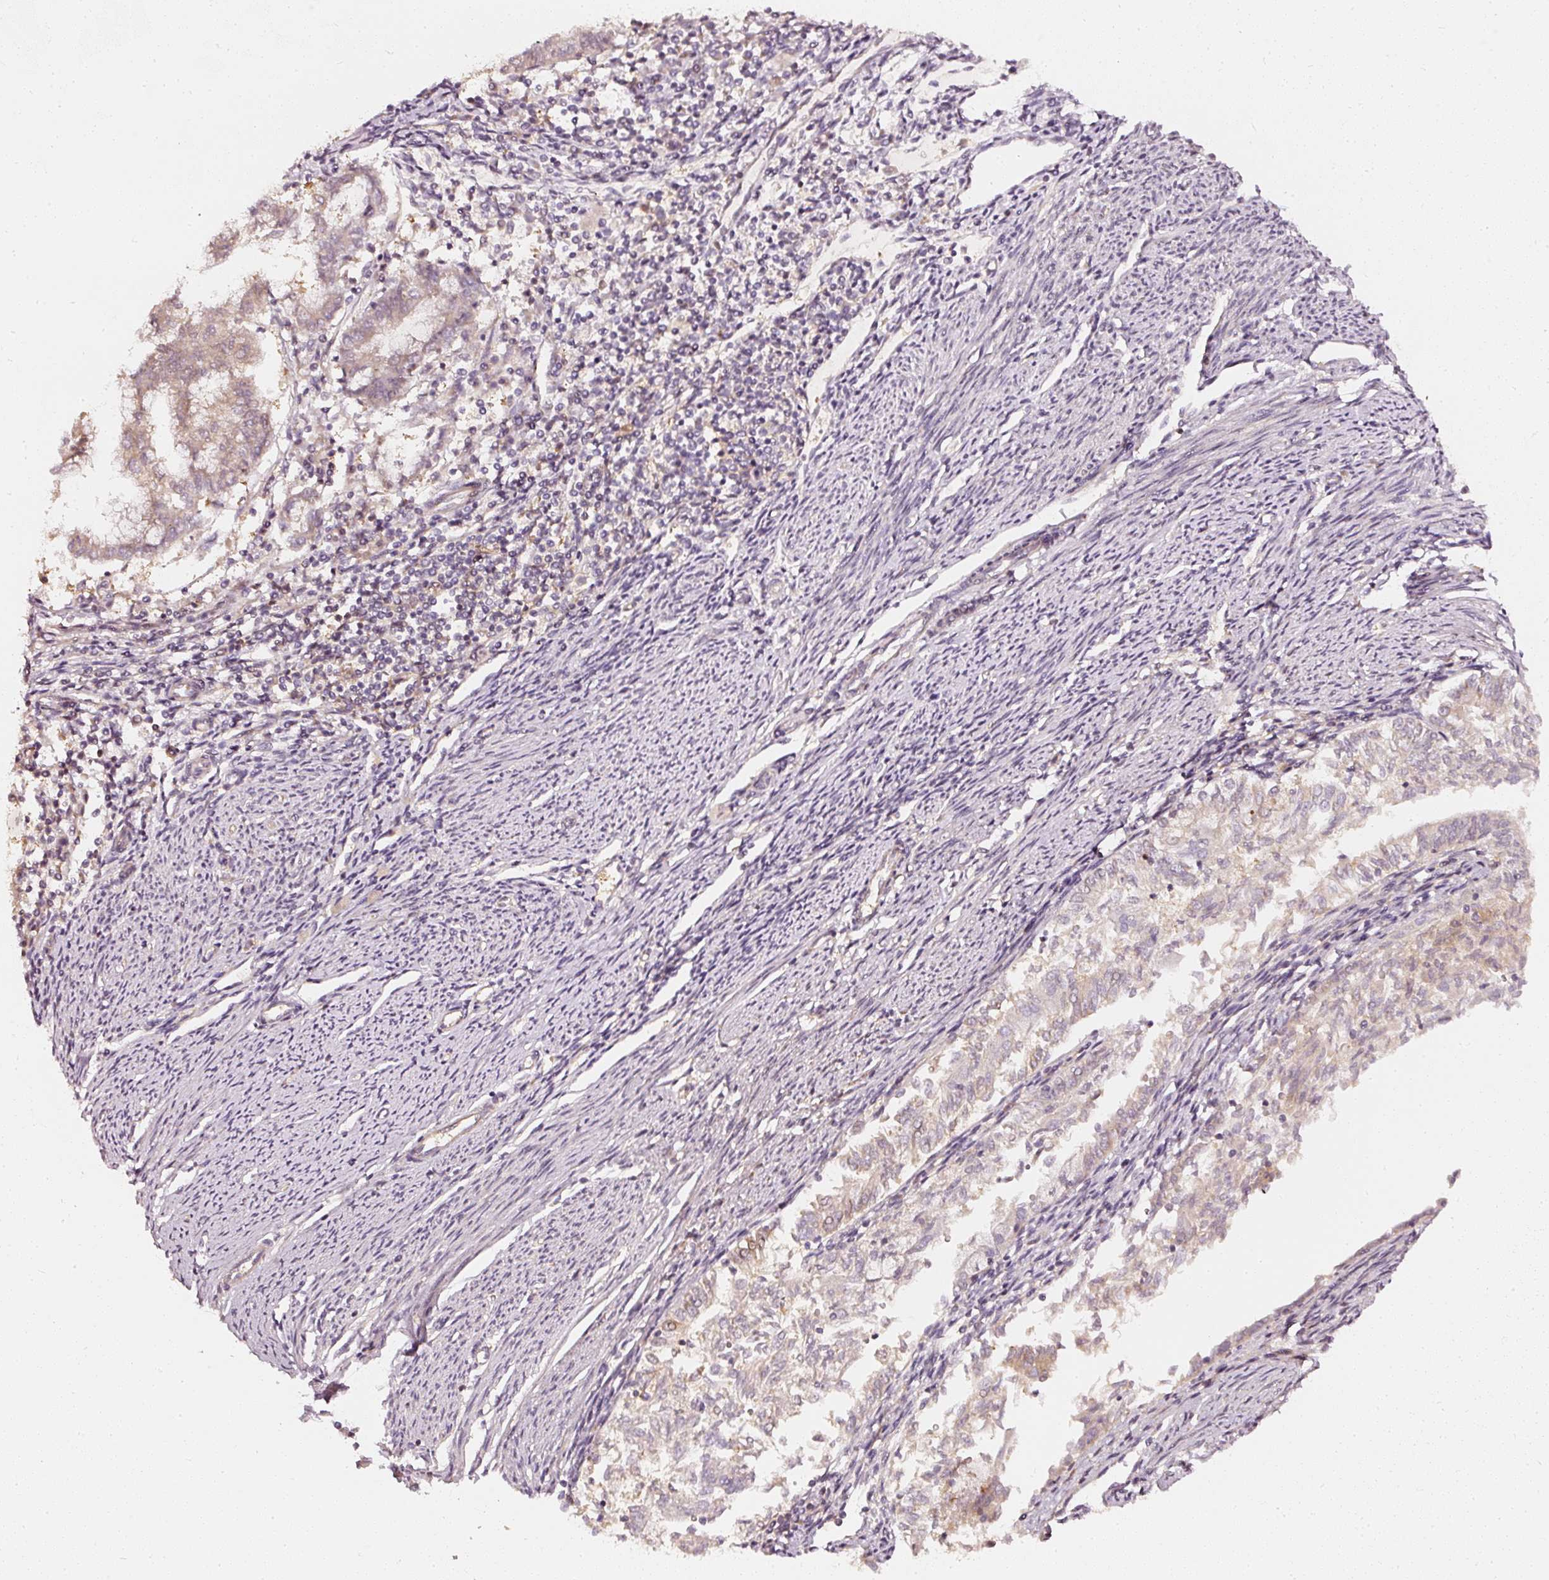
{"staining": {"intensity": "moderate", "quantity": "25%-75%", "location": "cytoplasmic/membranous"}, "tissue": "endometrial cancer", "cell_type": "Tumor cells", "image_type": "cancer", "snomed": [{"axis": "morphology", "description": "Adenocarcinoma, NOS"}, {"axis": "topography", "description": "Endometrium"}], "caption": "Tumor cells display medium levels of moderate cytoplasmic/membranous positivity in approximately 25%-75% of cells in endometrial cancer.", "gene": "ASMTL", "patient": {"sex": "female", "age": 79}}